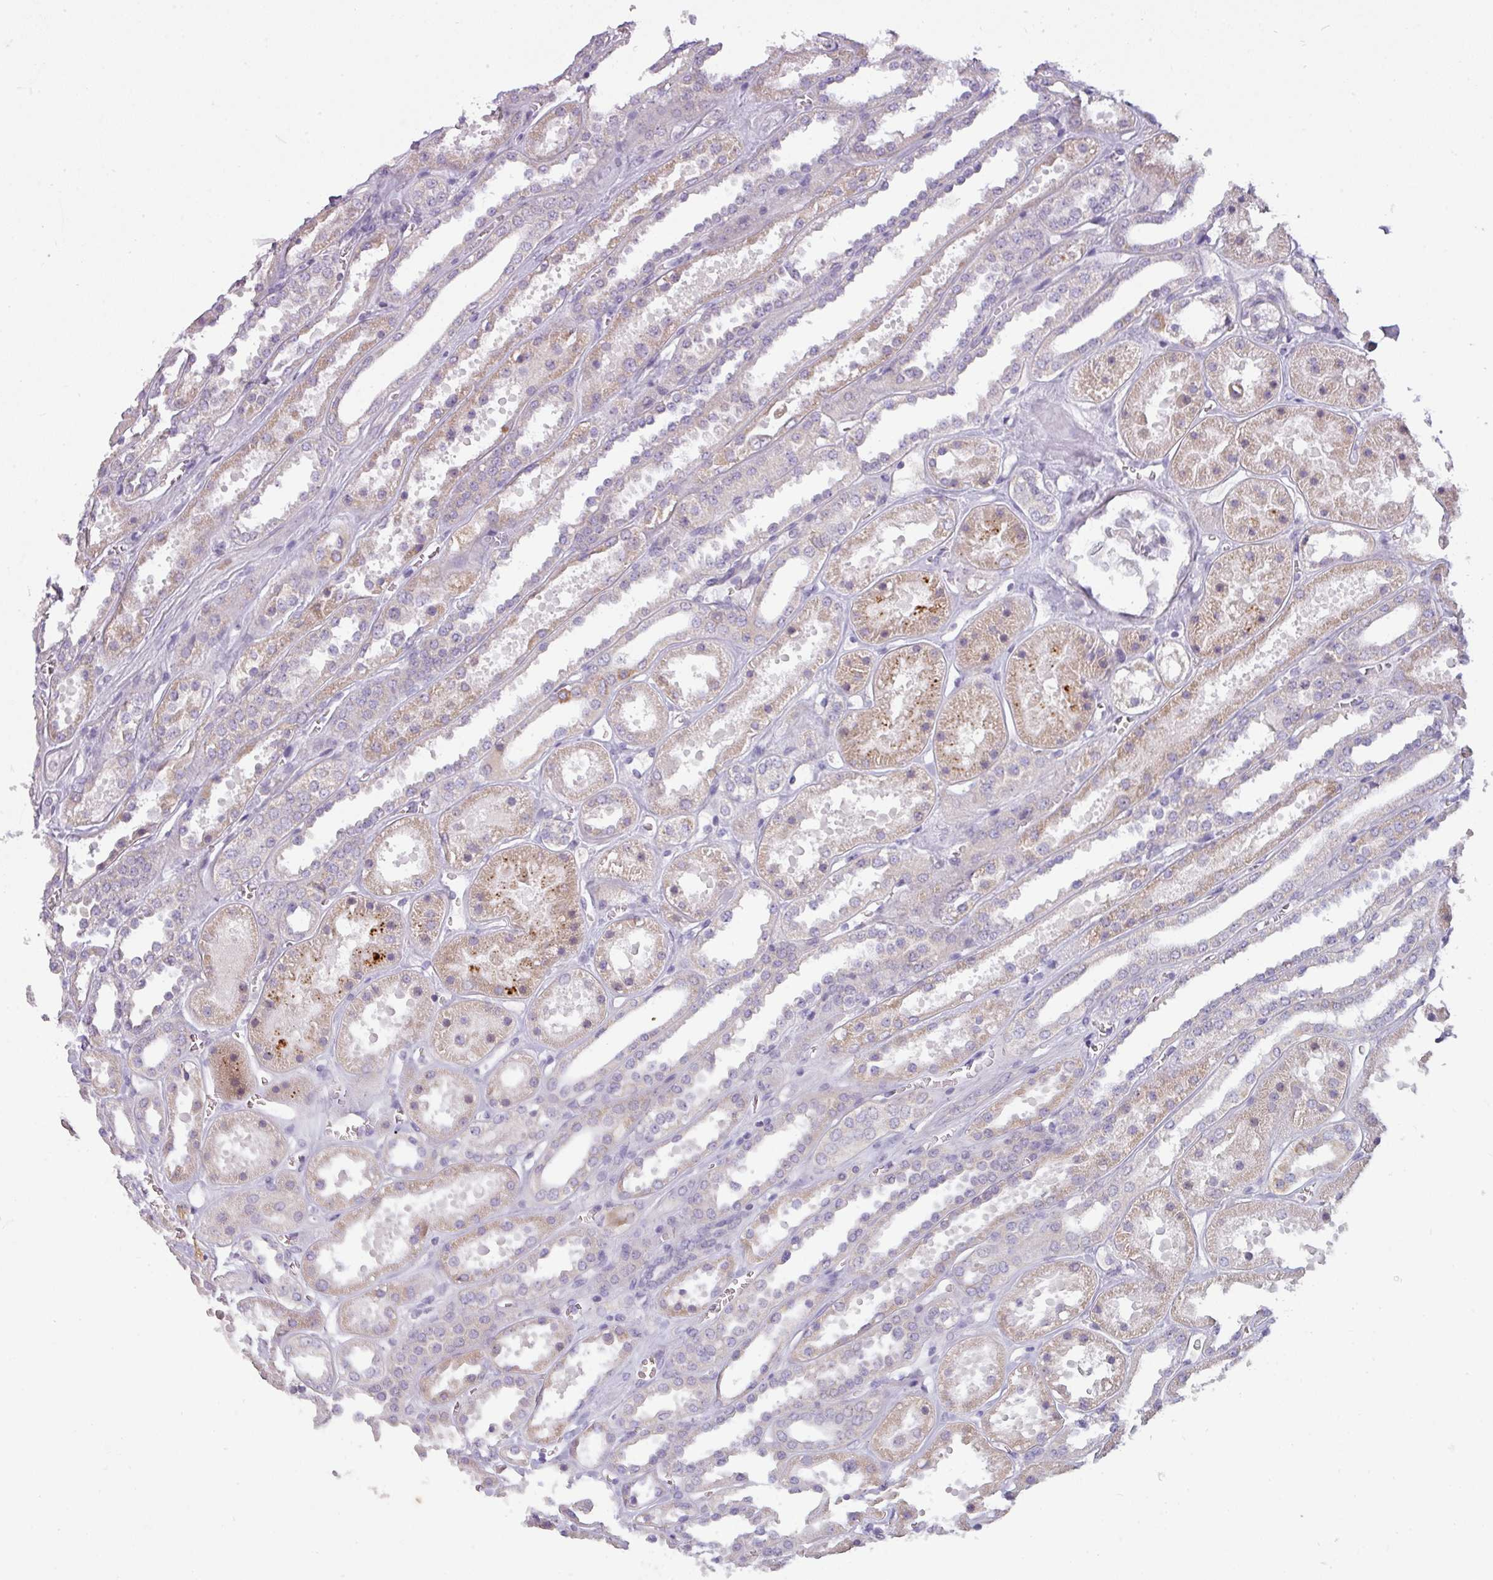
{"staining": {"intensity": "negative", "quantity": "none", "location": "none"}, "tissue": "kidney", "cell_type": "Cells in glomeruli", "image_type": "normal", "snomed": [{"axis": "morphology", "description": "Normal tissue, NOS"}, {"axis": "topography", "description": "Kidney"}], "caption": "This is an immunohistochemistry micrograph of normal human kidney. There is no expression in cells in glomeruli.", "gene": "C2orf68", "patient": {"sex": "female", "age": 41}}